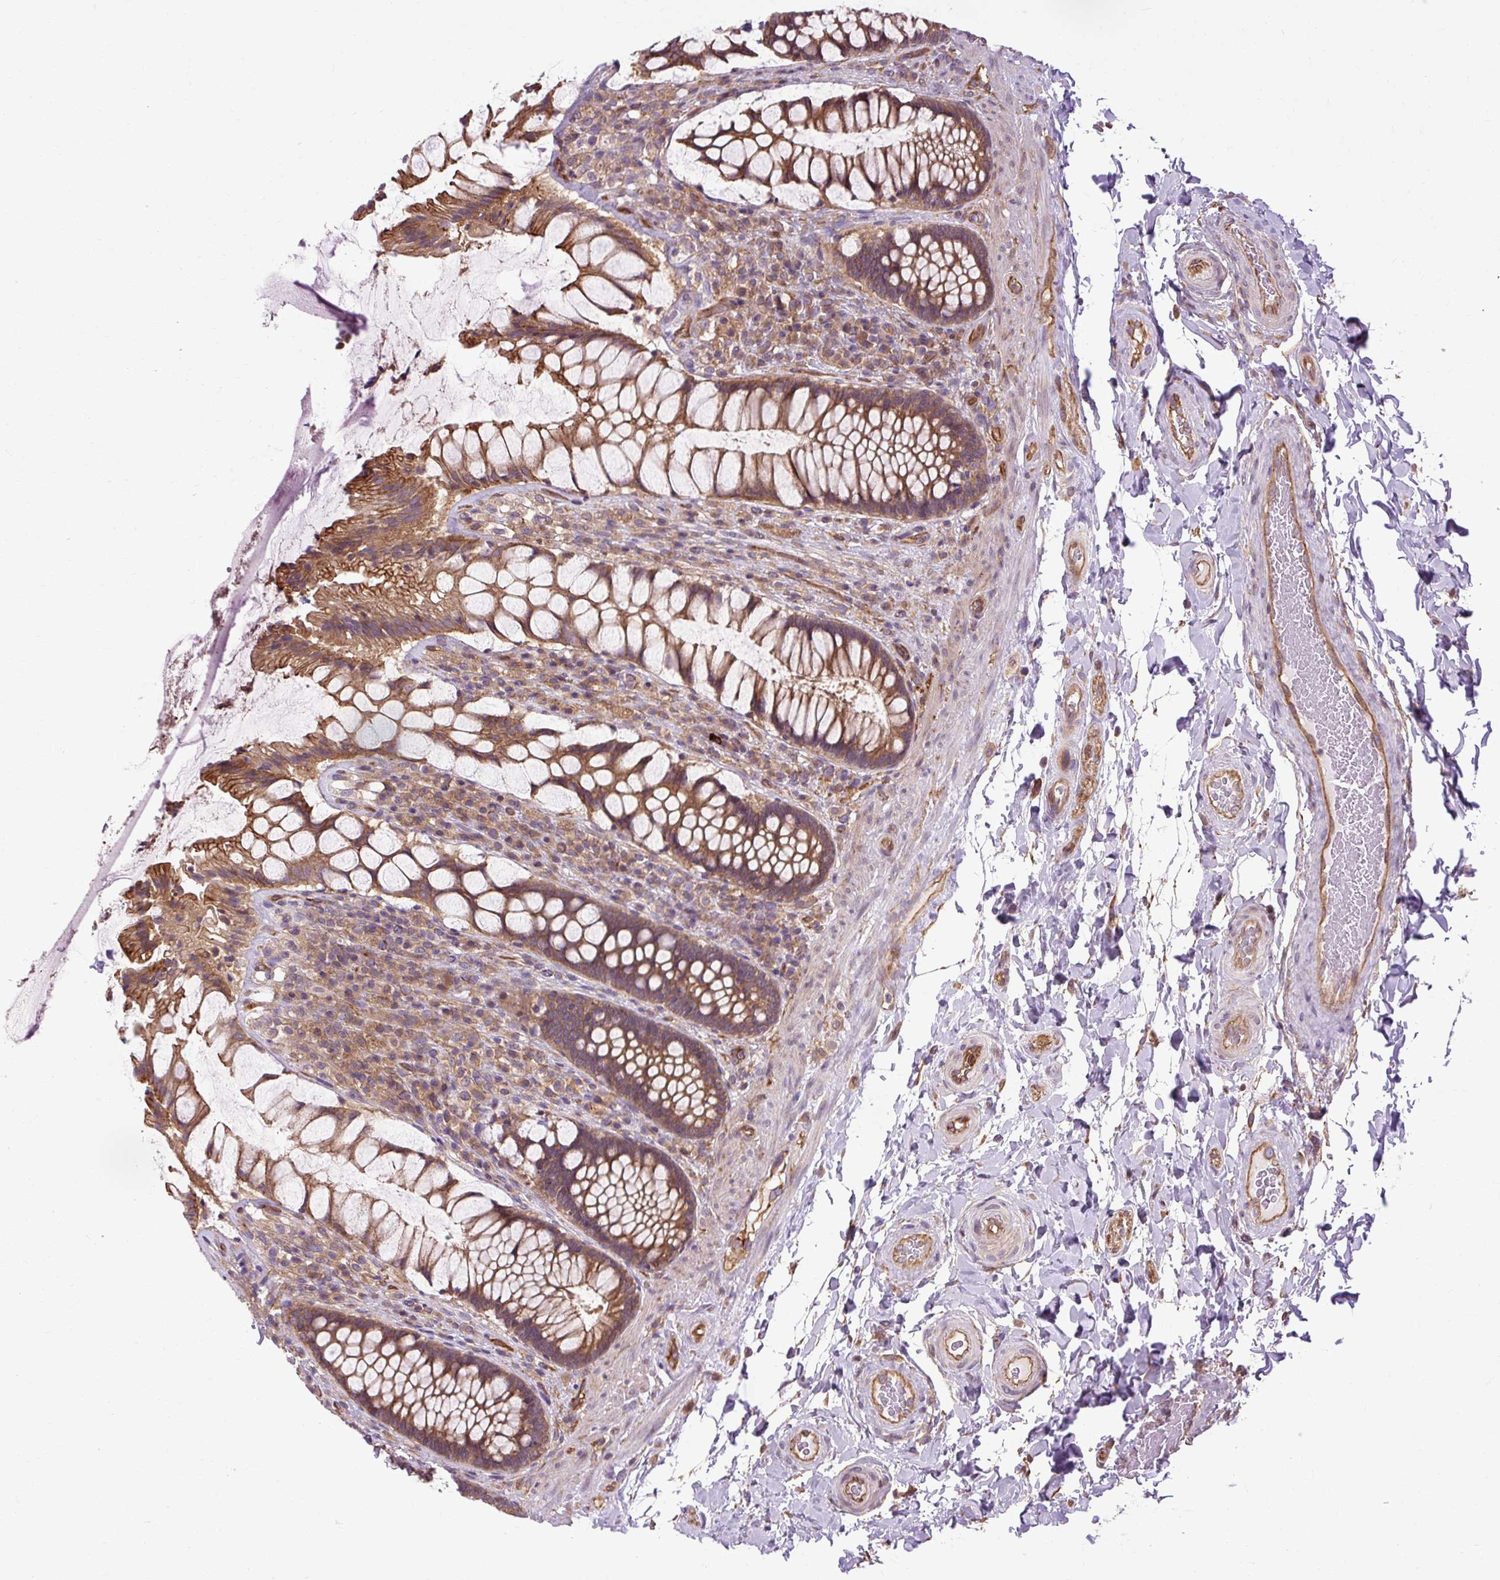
{"staining": {"intensity": "moderate", "quantity": ">75%", "location": "cytoplasmic/membranous"}, "tissue": "rectum", "cell_type": "Glandular cells", "image_type": "normal", "snomed": [{"axis": "morphology", "description": "Normal tissue, NOS"}, {"axis": "topography", "description": "Rectum"}], "caption": "Rectum stained with a brown dye reveals moderate cytoplasmic/membranous positive positivity in approximately >75% of glandular cells.", "gene": "CCDC93", "patient": {"sex": "female", "age": 58}}